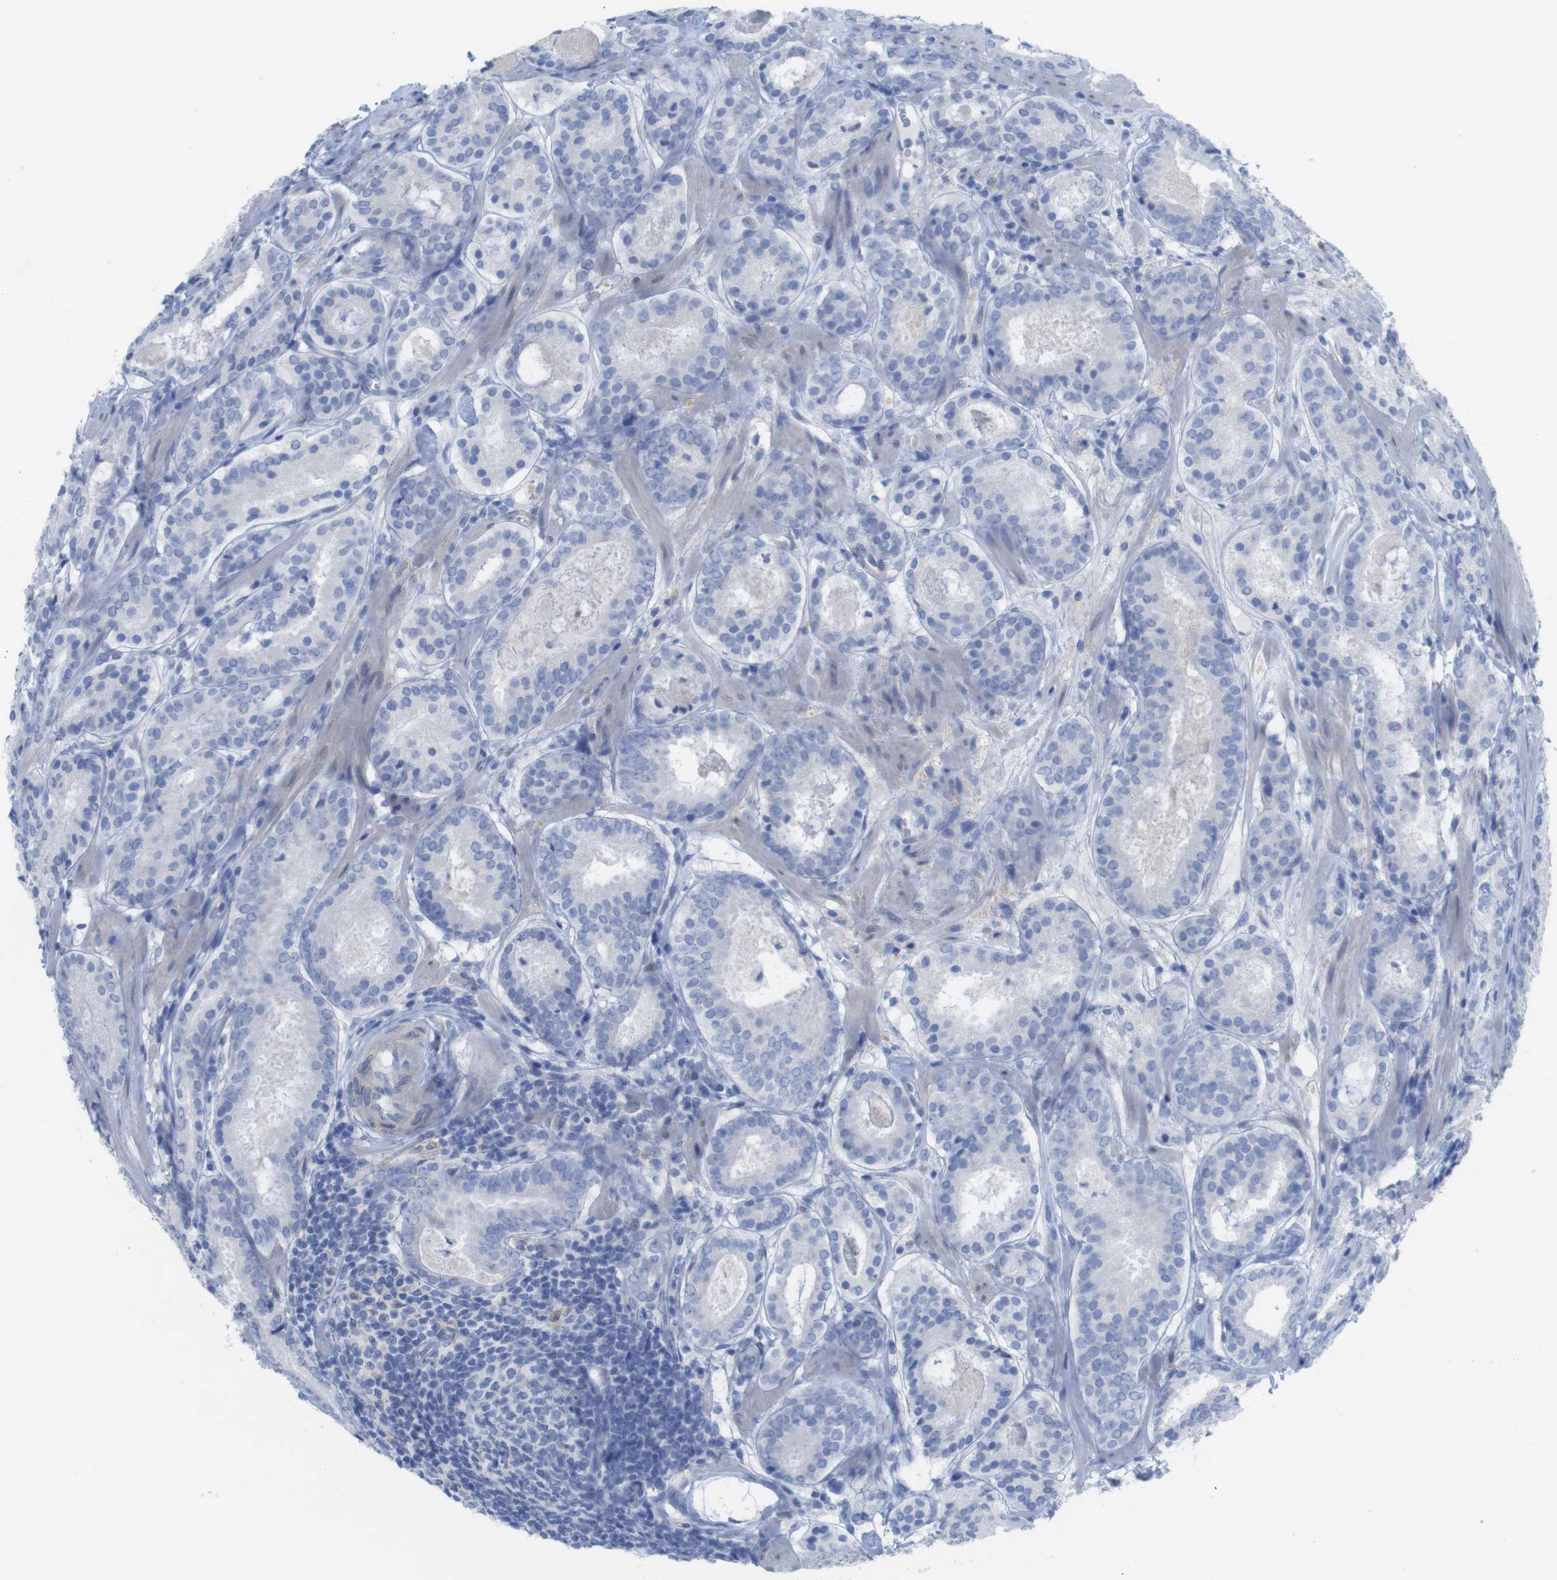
{"staining": {"intensity": "negative", "quantity": "none", "location": "none"}, "tissue": "prostate cancer", "cell_type": "Tumor cells", "image_type": "cancer", "snomed": [{"axis": "morphology", "description": "Adenocarcinoma, Low grade"}, {"axis": "topography", "description": "Prostate"}], "caption": "A high-resolution image shows immunohistochemistry staining of low-grade adenocarcinoma (prostate), which shows no significant staining in tumor cells. Nuclei are stained in blue.", "gene": "PNMA1", "patient": {"sex": "male", "age": 69}}